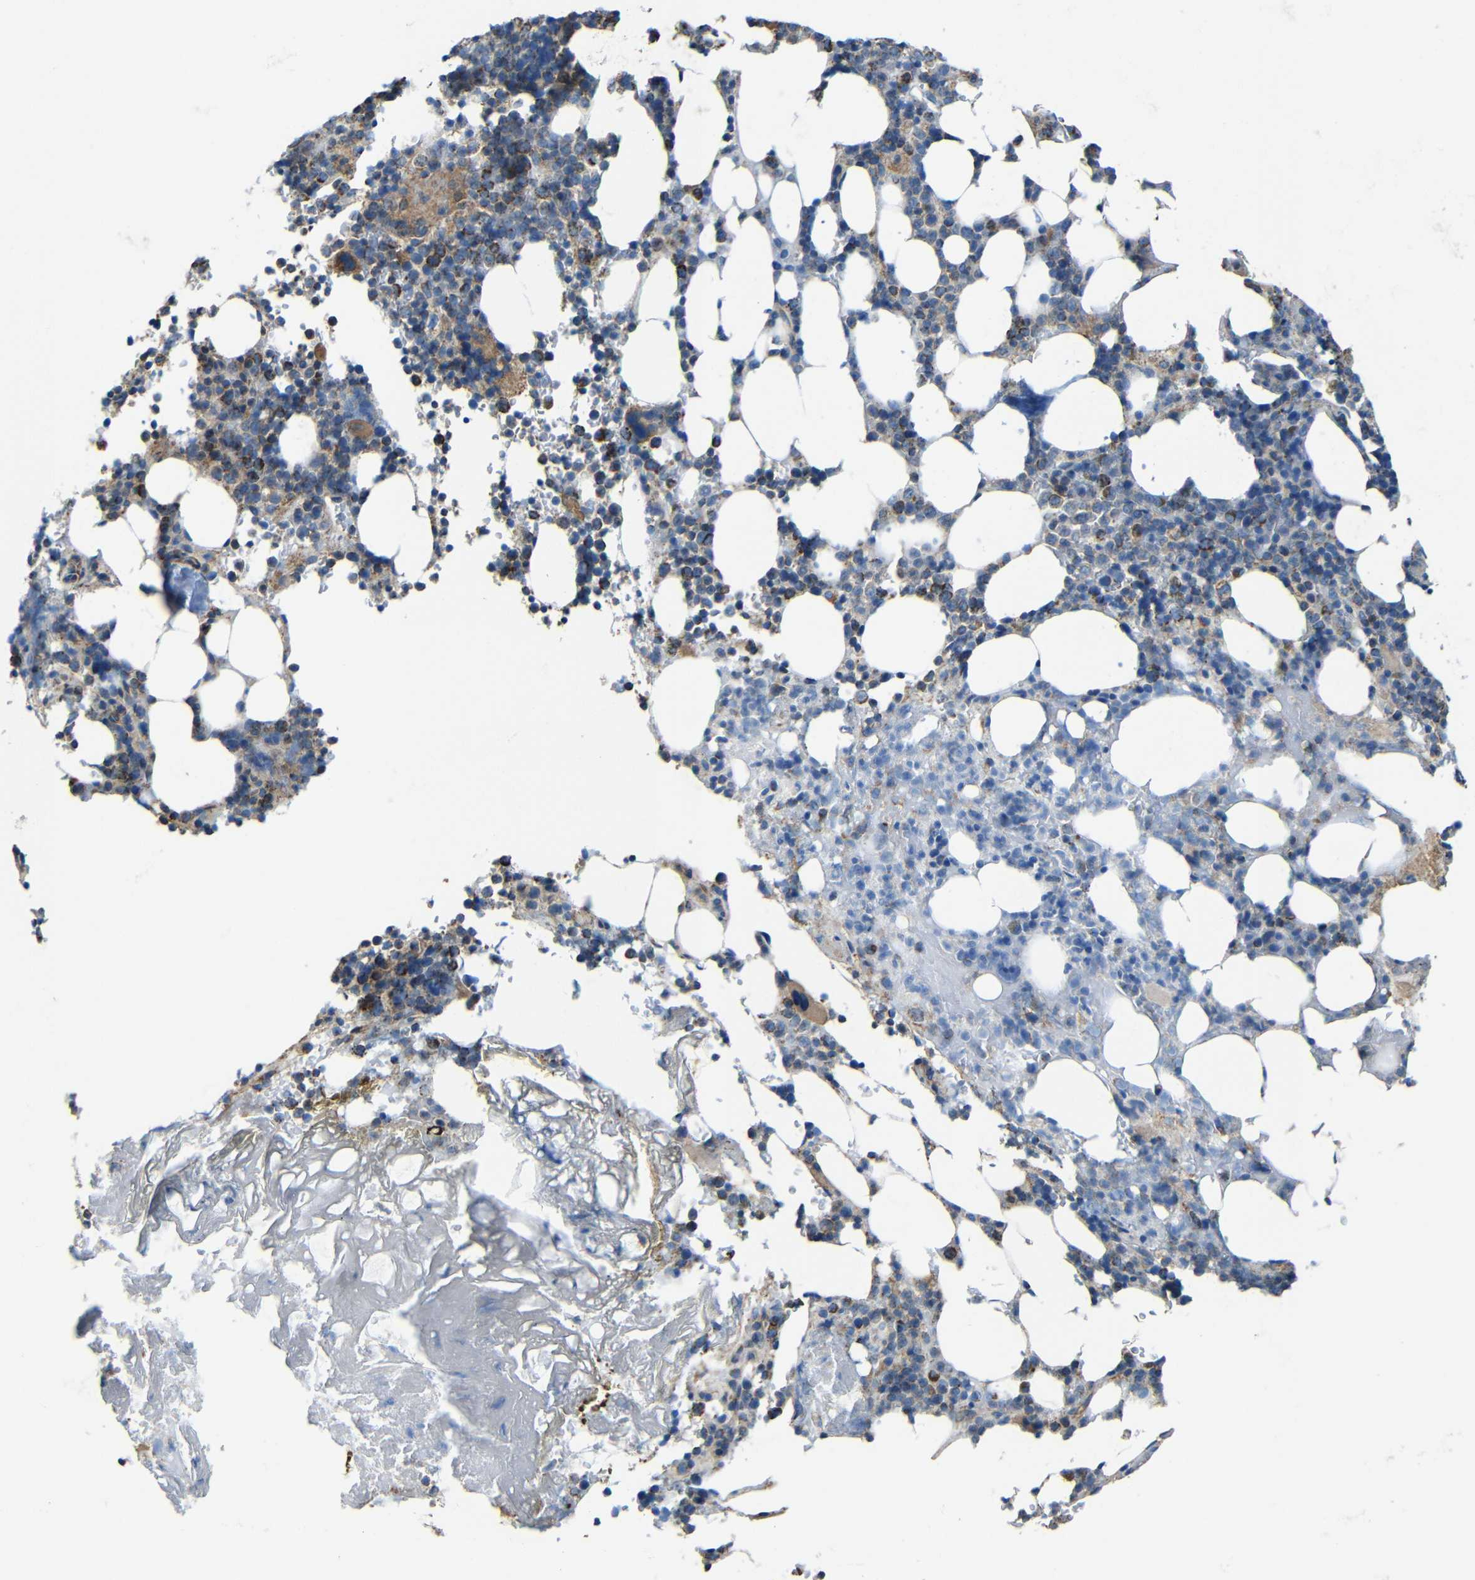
{"staining": {"intensity": "strong", "quantity": "25%-75%", "location": "cytoplasmic/membranous"}, "tissue": "bone marrow", "cell_type": "Hematopoietic cells", "image_type": "normal", "snomed": [{"axis": "morphology", "description": "Normal tissue, NOS"}, {"axis": "topography", "description": "Bone marrow"}], "caption": "There is high levels of strong cytoplasmic/membranous staining in hematopoietic cells of unremarkable bone marrow, as demonstrated by immunohistochemical staining (brown color).", "gene": "INTS6L", "patient": {"sex": "female", "age": 73}}